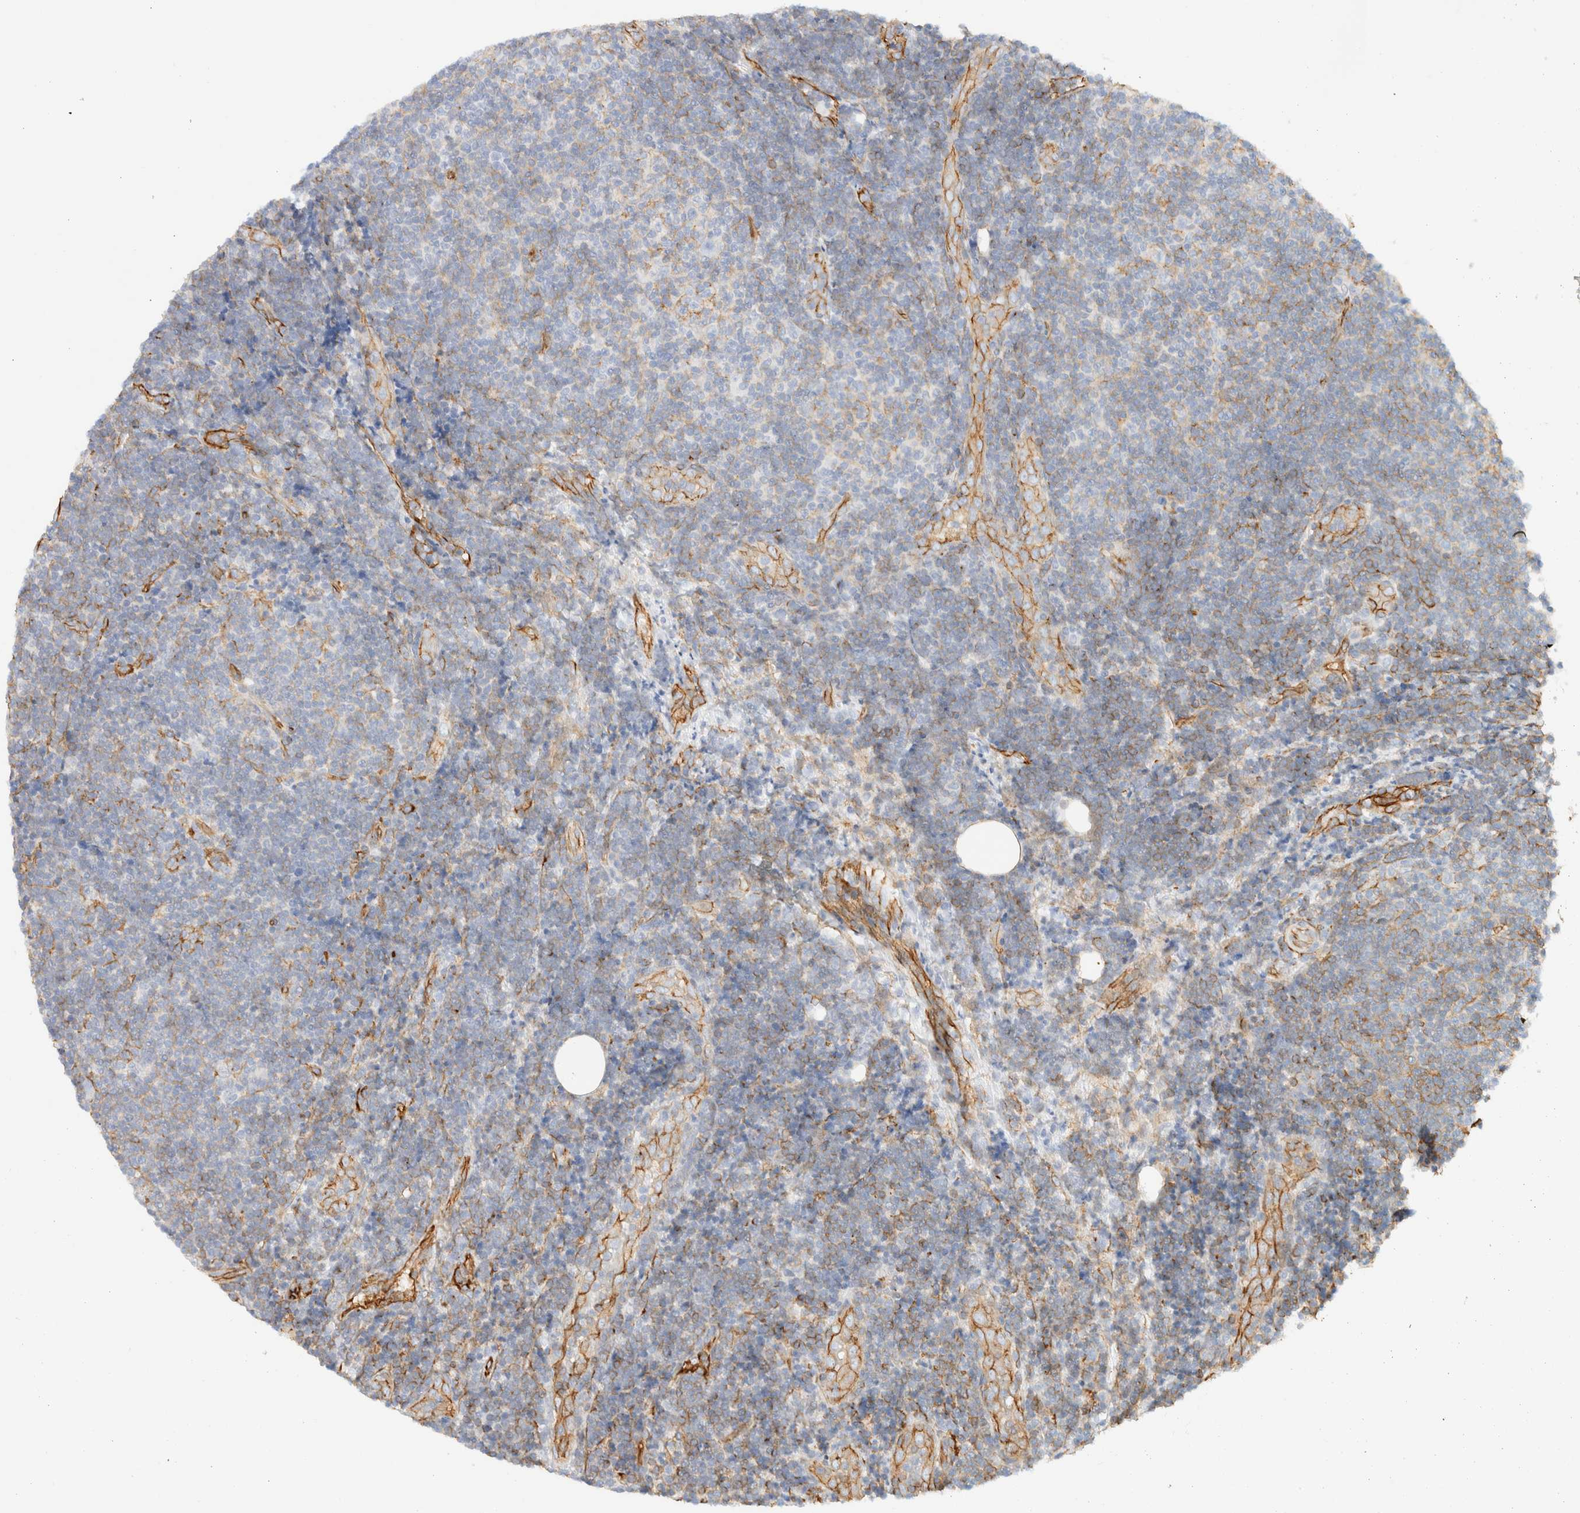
{"staining": {"intensity": "negative", "quantity": "none", "location": "none"}, "tissue": "lymphoma", "cell_type": "Tumor cells", "image_type": "cancer", "snomed": [{"axis": "morphology", "description": "Malignant lymphoma, non-Hodgkin's type, Low grade"}, {"axis": "topography", "description": "Lymph node"}], "caption": "Immunohistochemical staining of lymphoma shows no significant positivity in tumor cells.", "gene": "CYB5R4", "patient": {"sex": "male", "age": 83}}